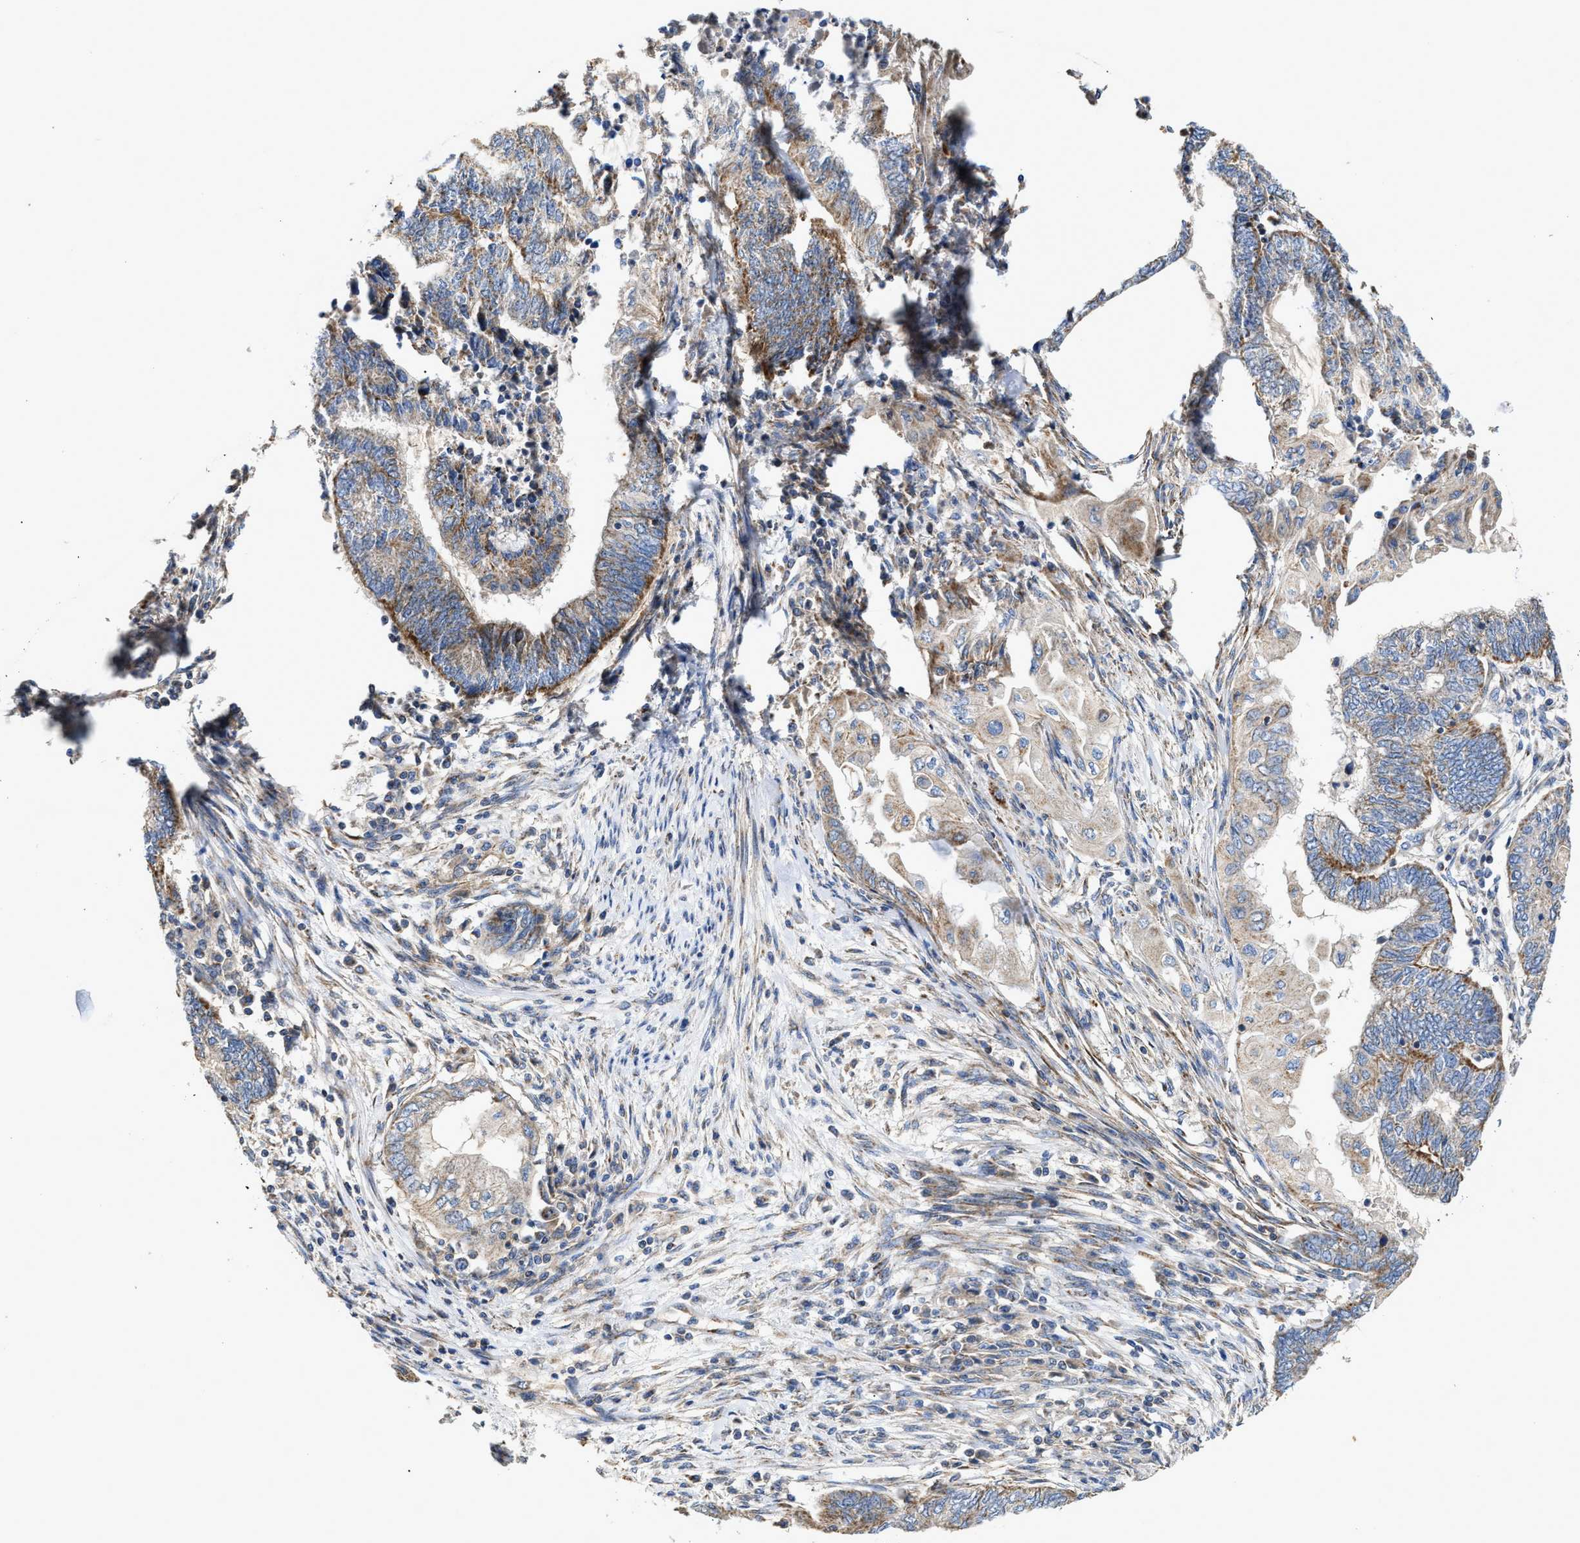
{"staining": {"intensity": "moderate", "quantity": ">75%", "location": "cytoplasmic/membranous"}, "tissue": "endometrial cancer", "cell_type": "Tumor cells", "image_type": "cancer", "snomed": [{"axis": "morphology", "description": "Adenocarcinoma, NOS"}, {"axis": "topography", "description": "Uterus"}, {"axis": "topography", "description": "Endometrium"}], "caption": "DAB (3,3'-diaminobenzidine) immunohistochemical staining of human endometrial cancer (adenocarcinoma) displays moderate cytoplasmic/membranous protein expression in about >75% of tumor cells.", "gene": "MECR", "patient": {"sex": "female", "age": 70}}